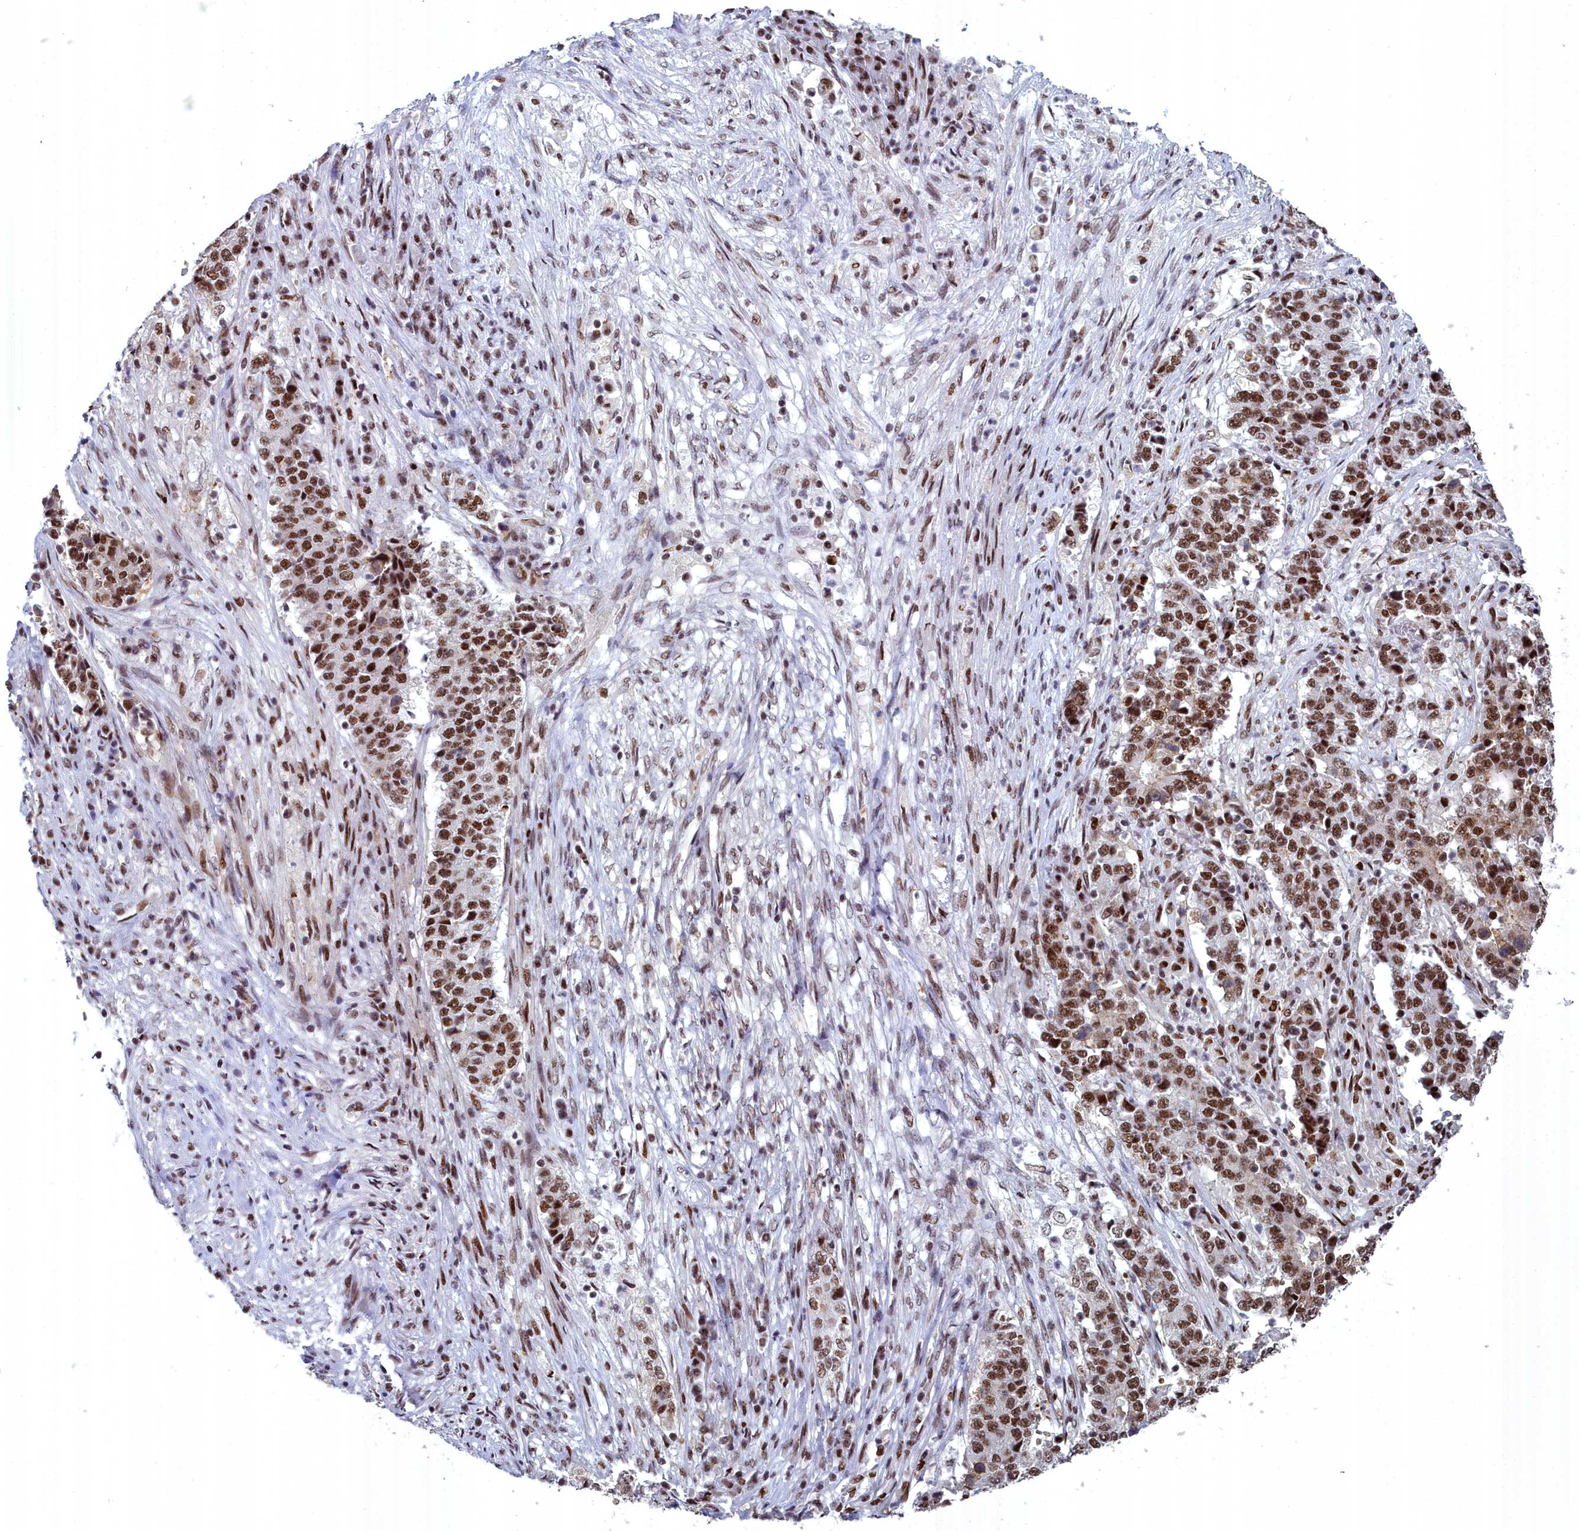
{"staining": {"intensity": "strong", "quantity": ">75%", "location": "nuclear"}, "tissue": "stomach cancer", "cell_type": "Tumor cells", "image_type": "cancer", "snomed": [{"axis": "morphology", "description": "Adenocarcinoma, NOS"}, {"axis": "topography", "description": "Stomach"}], "caption": "Tumor cells display high levels of strong nuclear positivity in about >75% of cells in stomach cancer. Using DAB (brown) and hematoxylin (blue) stains, captured at high magnification using brightfield microscopy.", "gene": "SF3B3", "patient": {"sex": "male", "age": 59}}